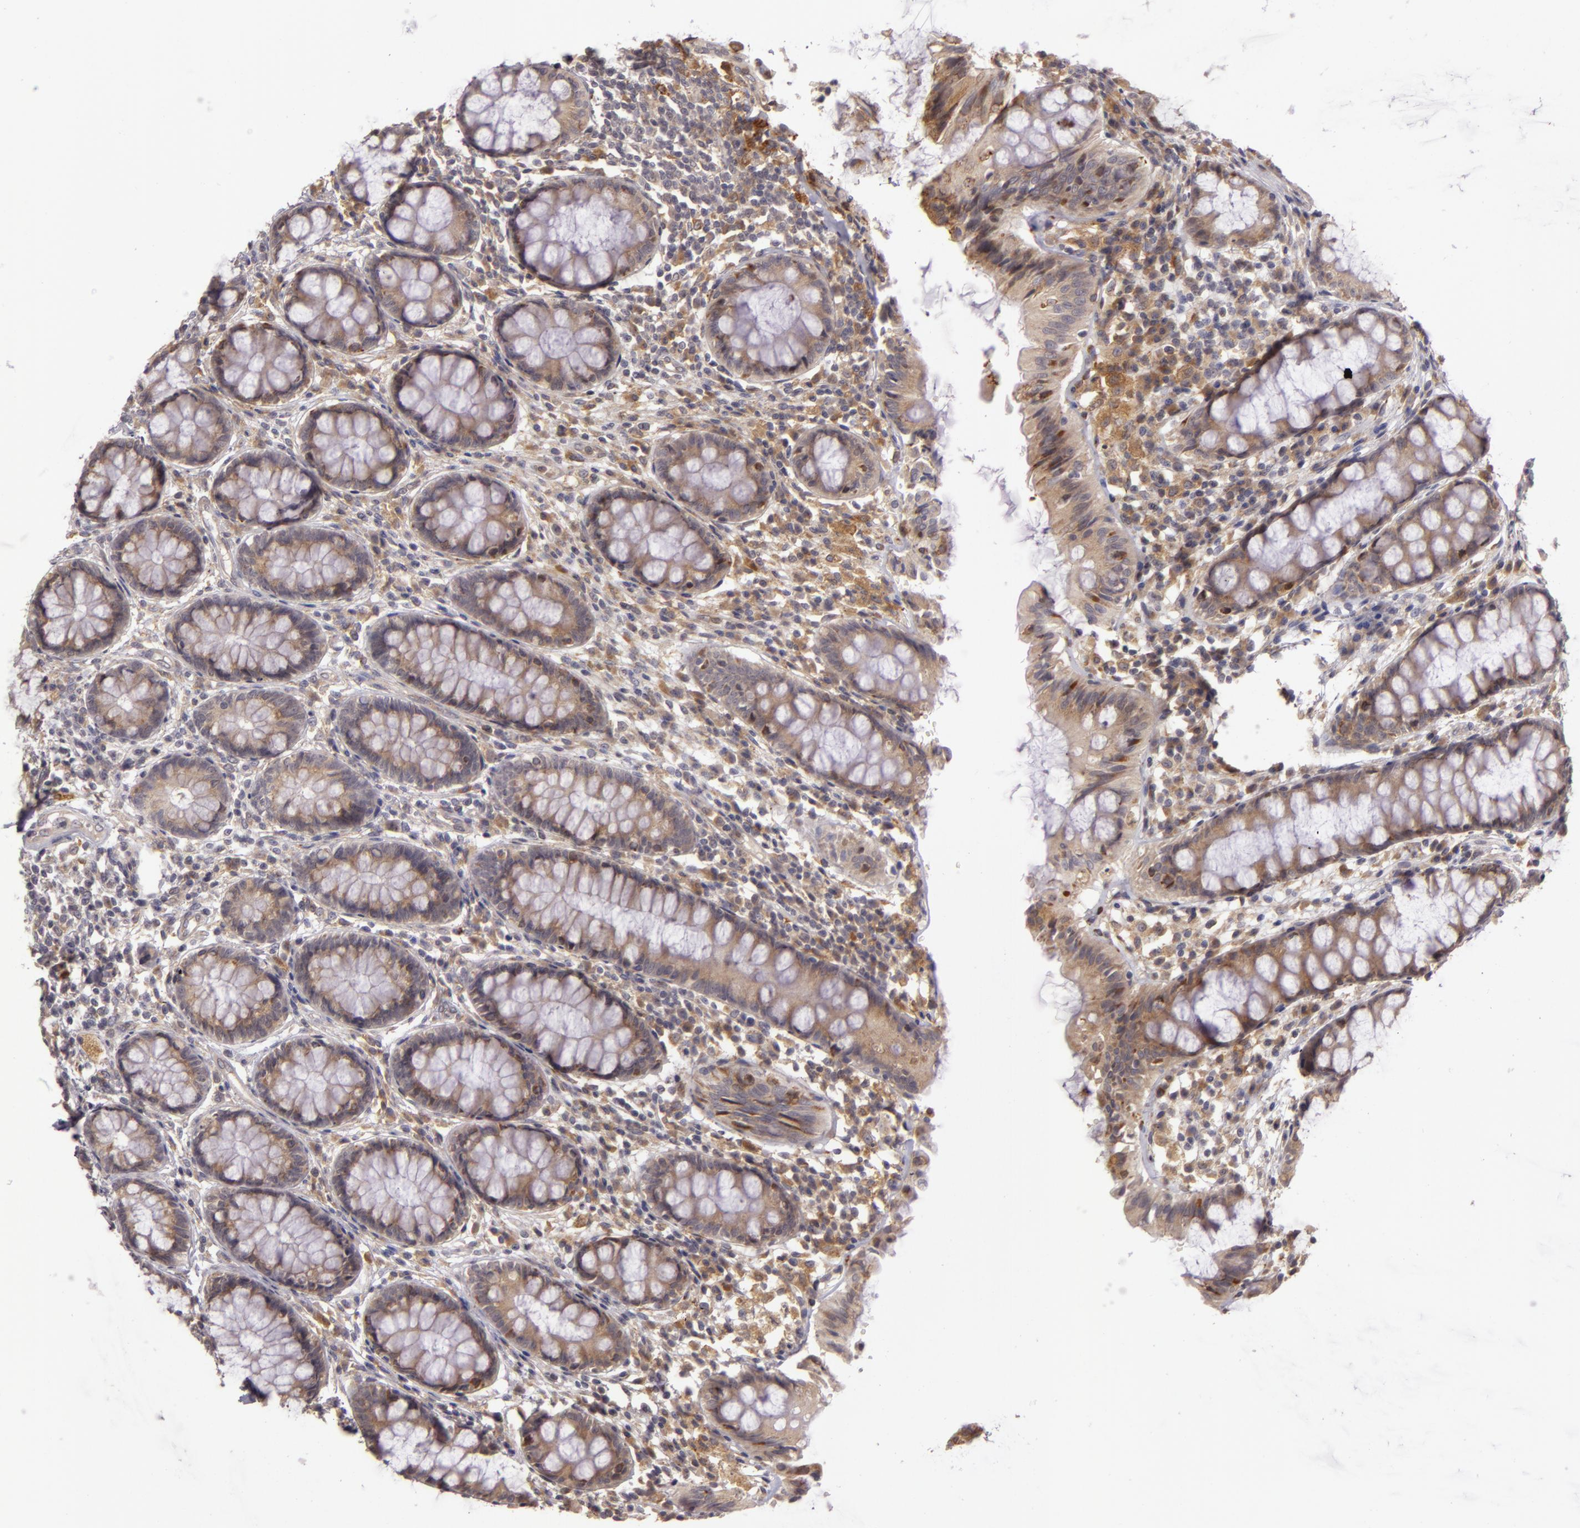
{"staining": {"intensity": "weak", "quantity": ">75%", "location": "cytoplasmic/membranous"}, "tissue": "rectum", "cell_type": "Glandular cells", "image_type": "normal", "snomed": [{"axis": "morphology", "description": "Normal tissue, NOS"}, {"axis": "topography", "description": "Rectum"}], "caption": "Brown immunohistochemical staining in benign rectum exhibits weak cytoplasmic/membranous expression in about >75% of glandular cells.", "gene": "PPP1R3F", "patient": {"sex": "female", "age": 66}}